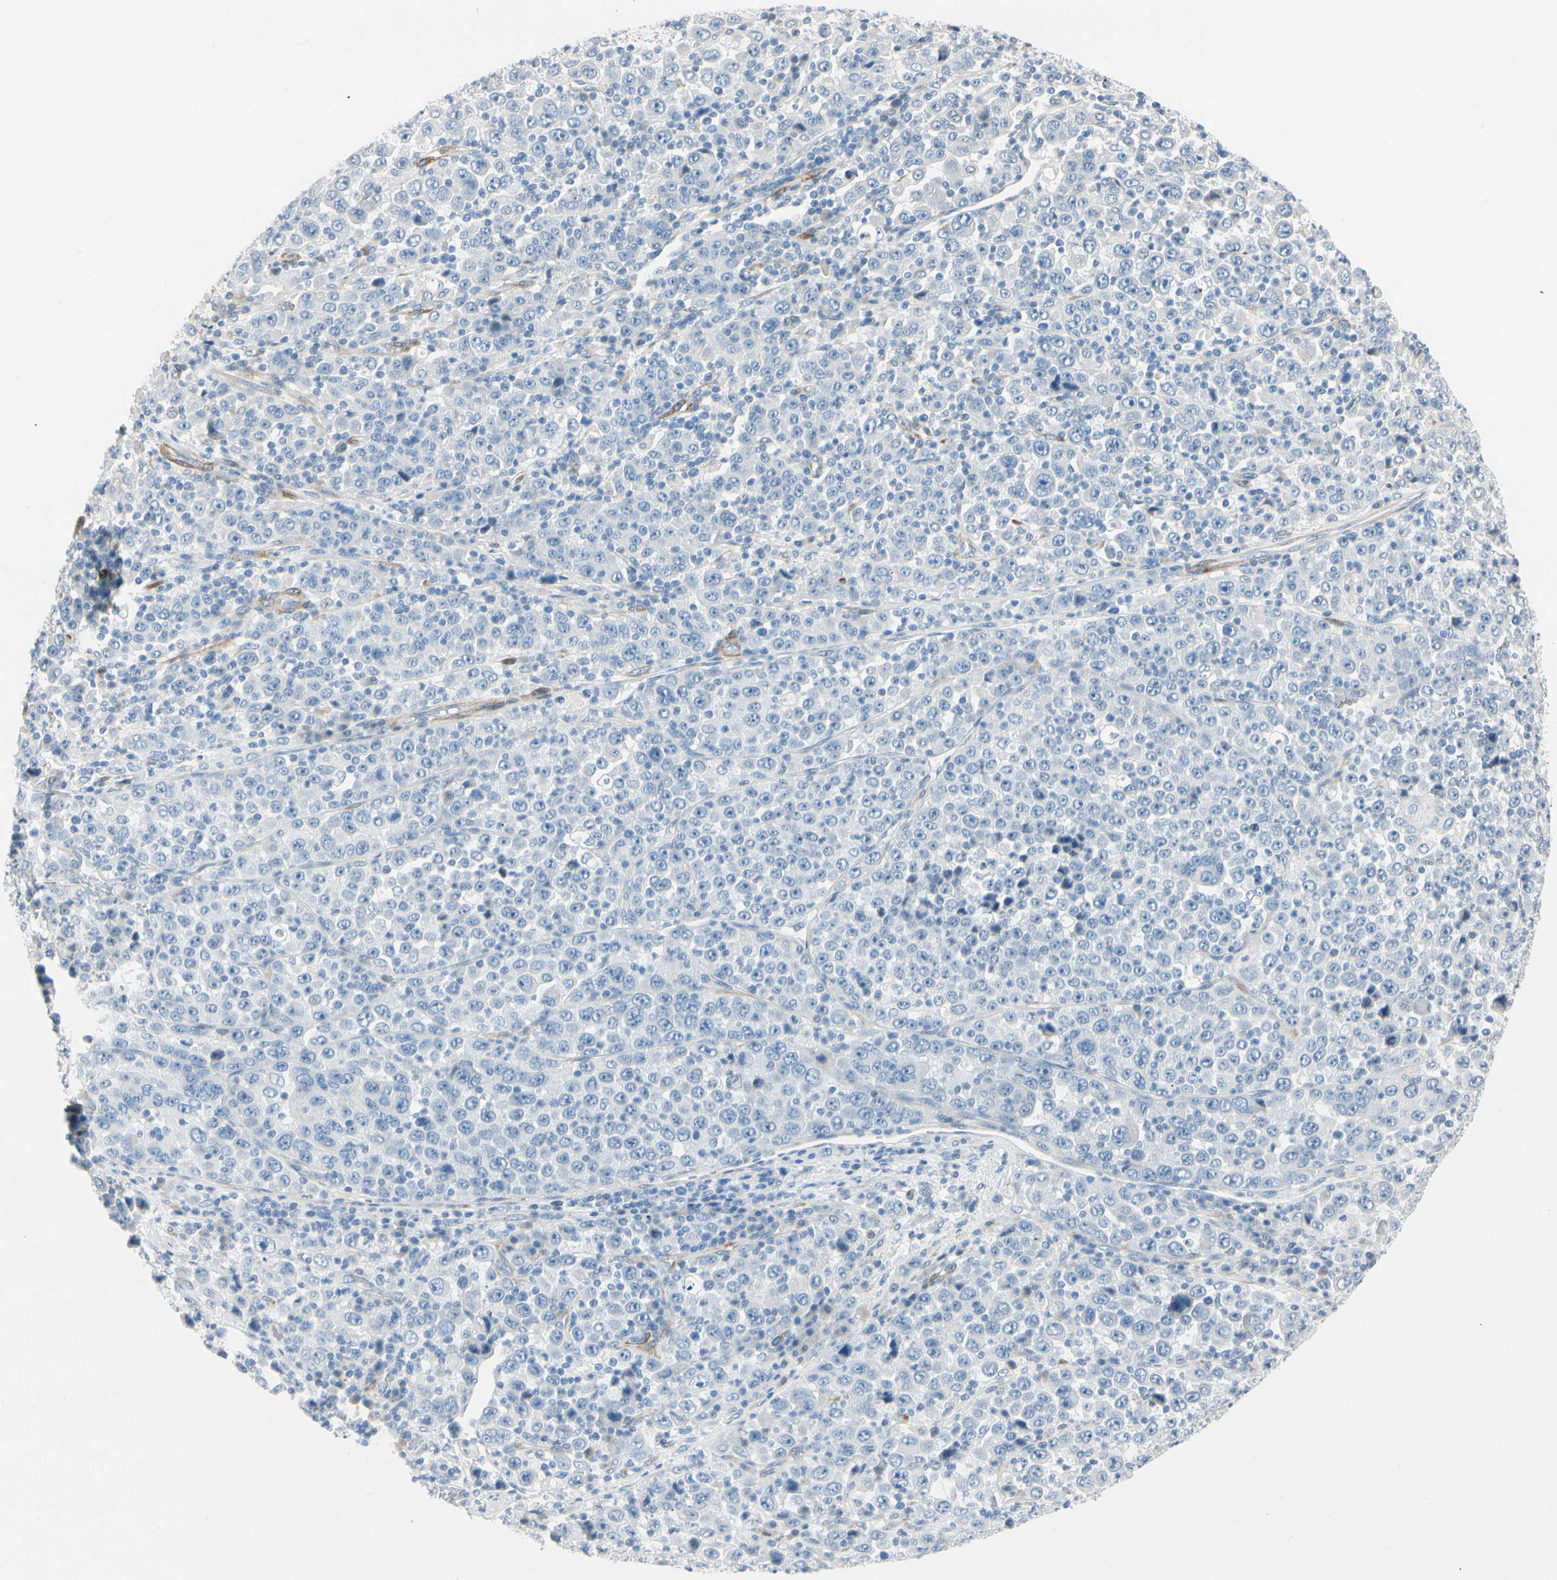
{"staining": {"intensity": "negative", "quantity": "none", "location": "none"}, "tissue": "stomach cancer", "cell_type": "Tumor cells", "image_type": "cancer", "snomed": [{"axis": "morphology", "description": "Normal tissue, NOS"}, {"axis": "morphology", "description": "Adenocarcinoma, NOS"}, {"axis": "topography", "description": "Stomach, upper"}, {"axis": "topography", "description": "Stomach"}], "caption": "IHC histopathology image of human stomach adenocarcinoma stained for a protein (brown), which displays no expression in tumor cells.", "gene": "AMPH", "patient": {"sex": "male", "age": 59}}